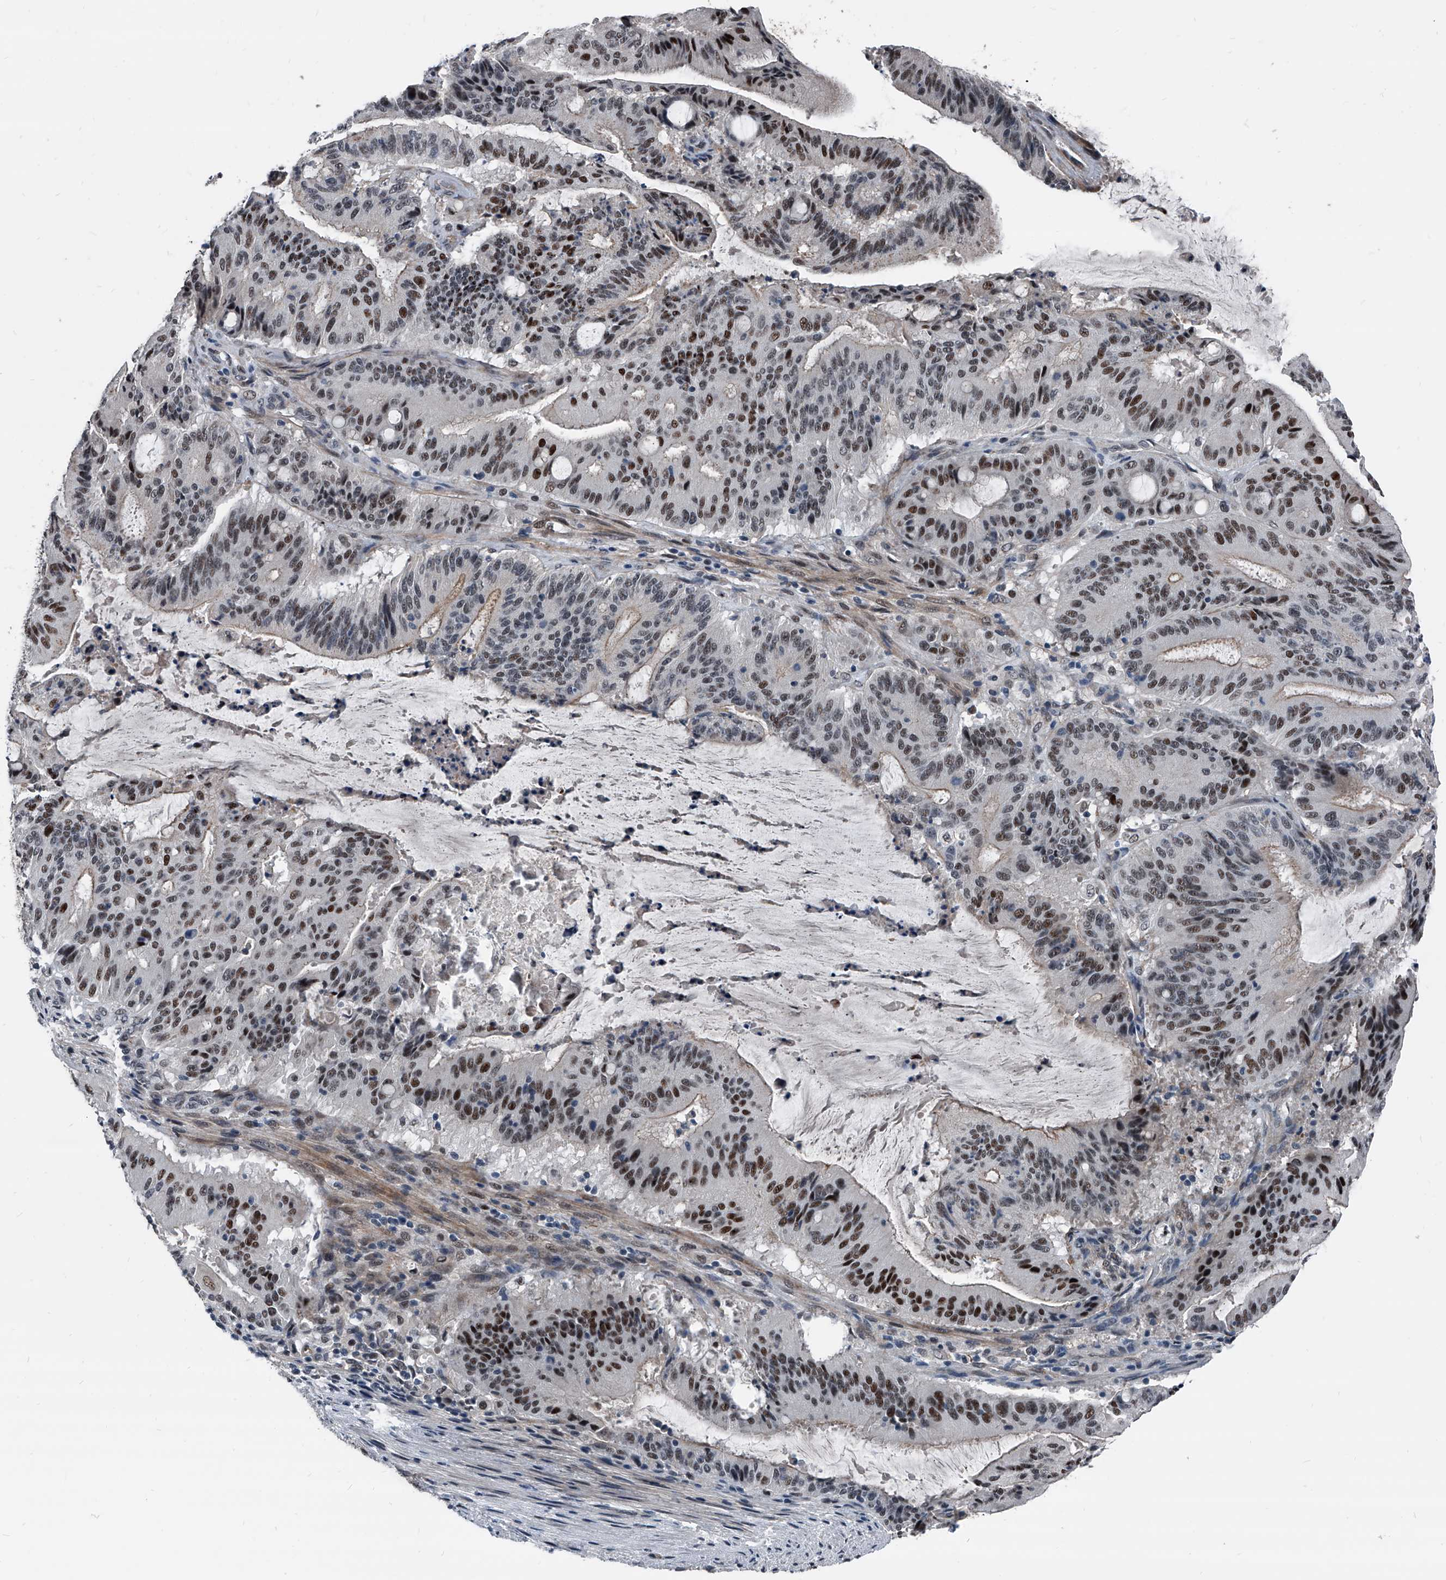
{"staining": {"intensity": "strong", "quantity": "25%-75%", "location": "nuclear"}, "tissue": "liver cancer", "cell_type": "Tumor cells", "image_type": "cancer", "snomed": [{"axis": "morphology", "description": "Normal tissue, NOS"}, {"axis": "morphology", "description": "Cholangiocarcinoma"}, {"axis": "topography", "description": "Liver"}, {"axis": "topography", "description": "Peripheral nerve tissue"}], "caption": "Liver cancer (cholangiocarcinoma) stained with immunohistochemistry reveals strong nuclear expression in approximately 25%-75% of tumor cells.", "gene": "MEN1", "patient": {"sex": "female", "age": 73}}